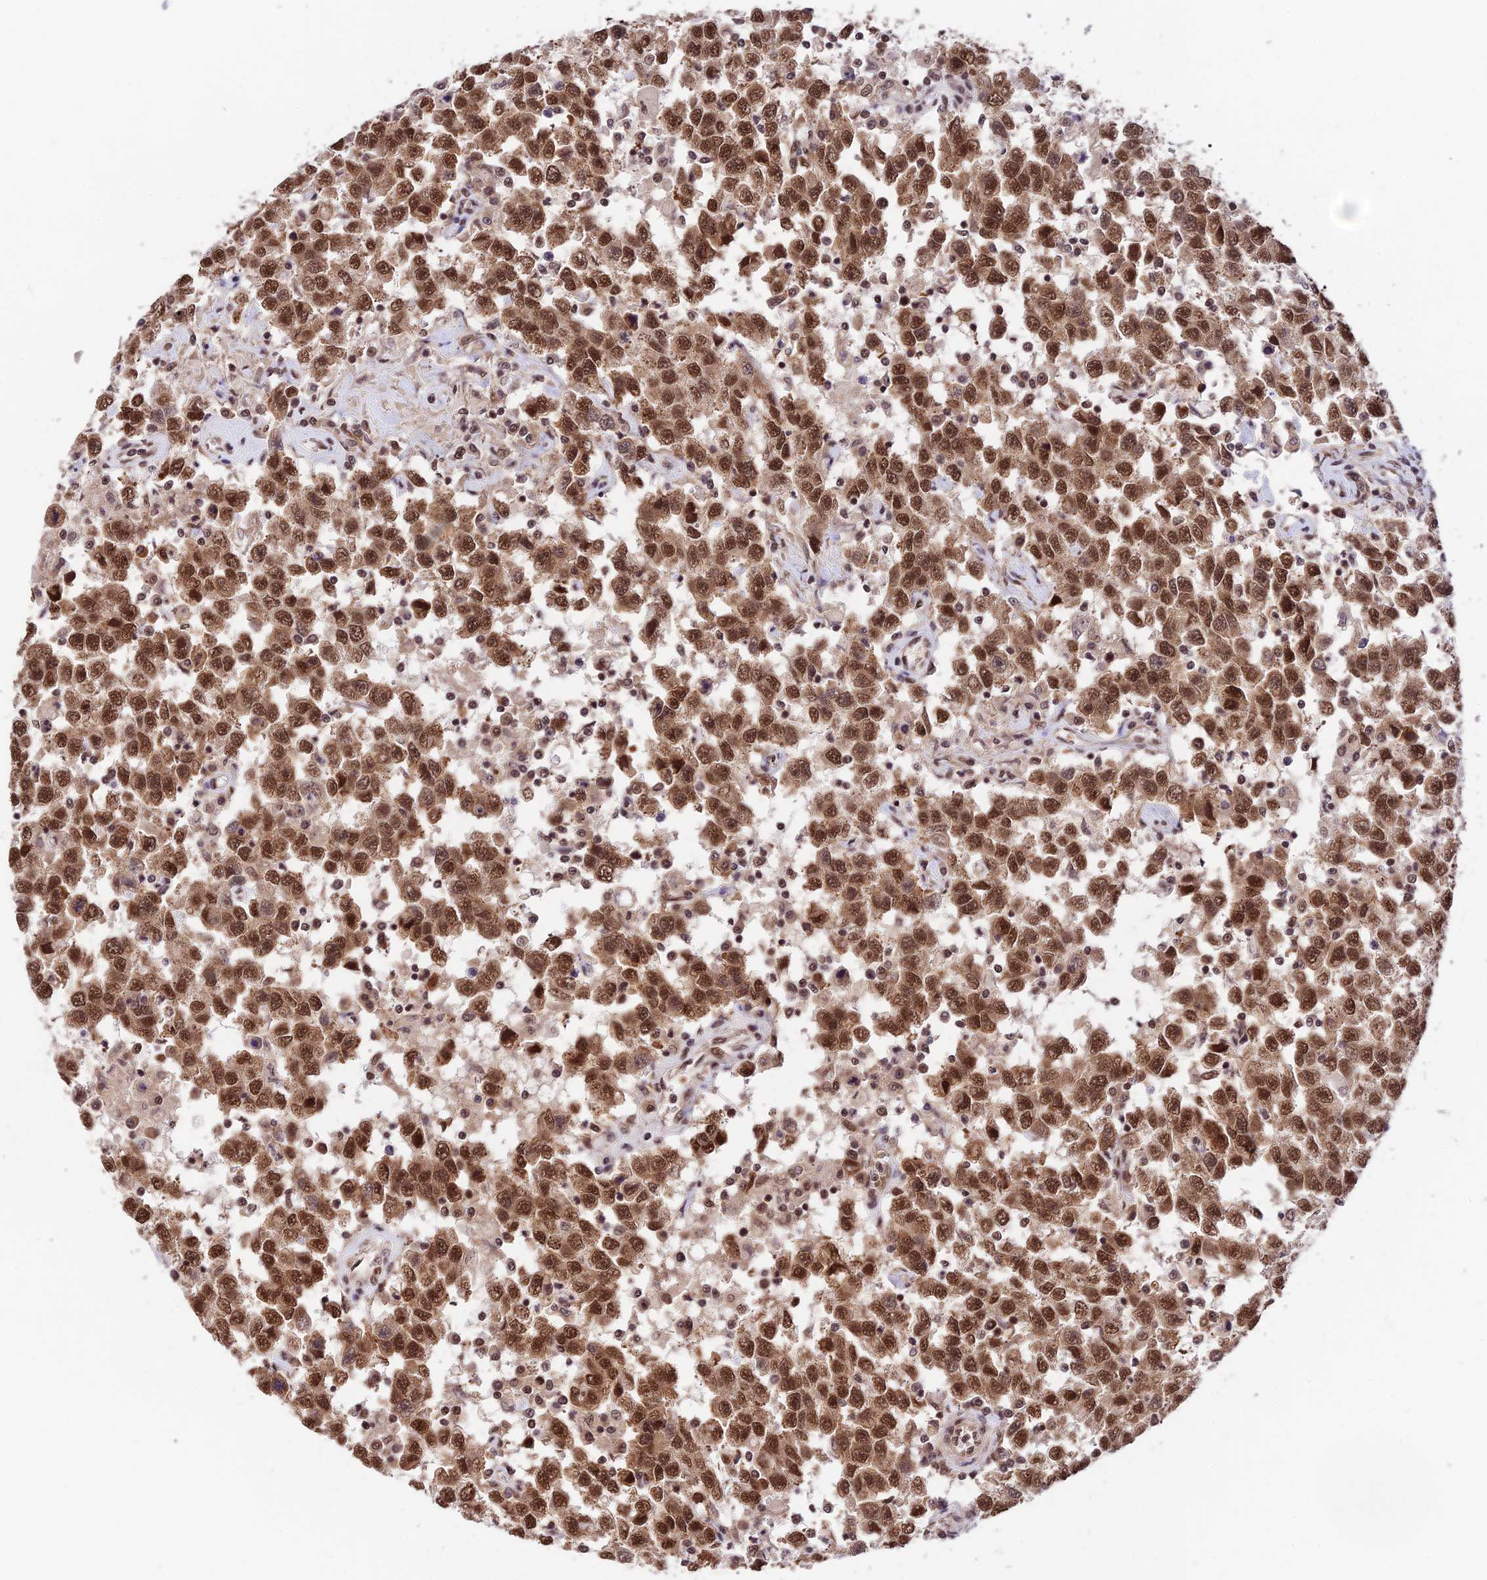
{"staining": {"intensity": "strong", "quantity": ">75%", "location": "cytoplasmic/membranous,nuclear"}, "tissue": "testis cancer", "cell_type": "Tumor cells", "image_type": "cancer", "snomed": [{"axis": "morphology", "description": "Seminoma, NOS"}, {"axis": "topography", "description": "Testis"}], "caption": "Protein expression analysis of human seminoma (testis) reveals strong cytoplasmic/membranous and nuclear positivity in approximately >75% of tumor cells.", "gene": "RBM42", "patient": {"sex": "male", "age": 41}}